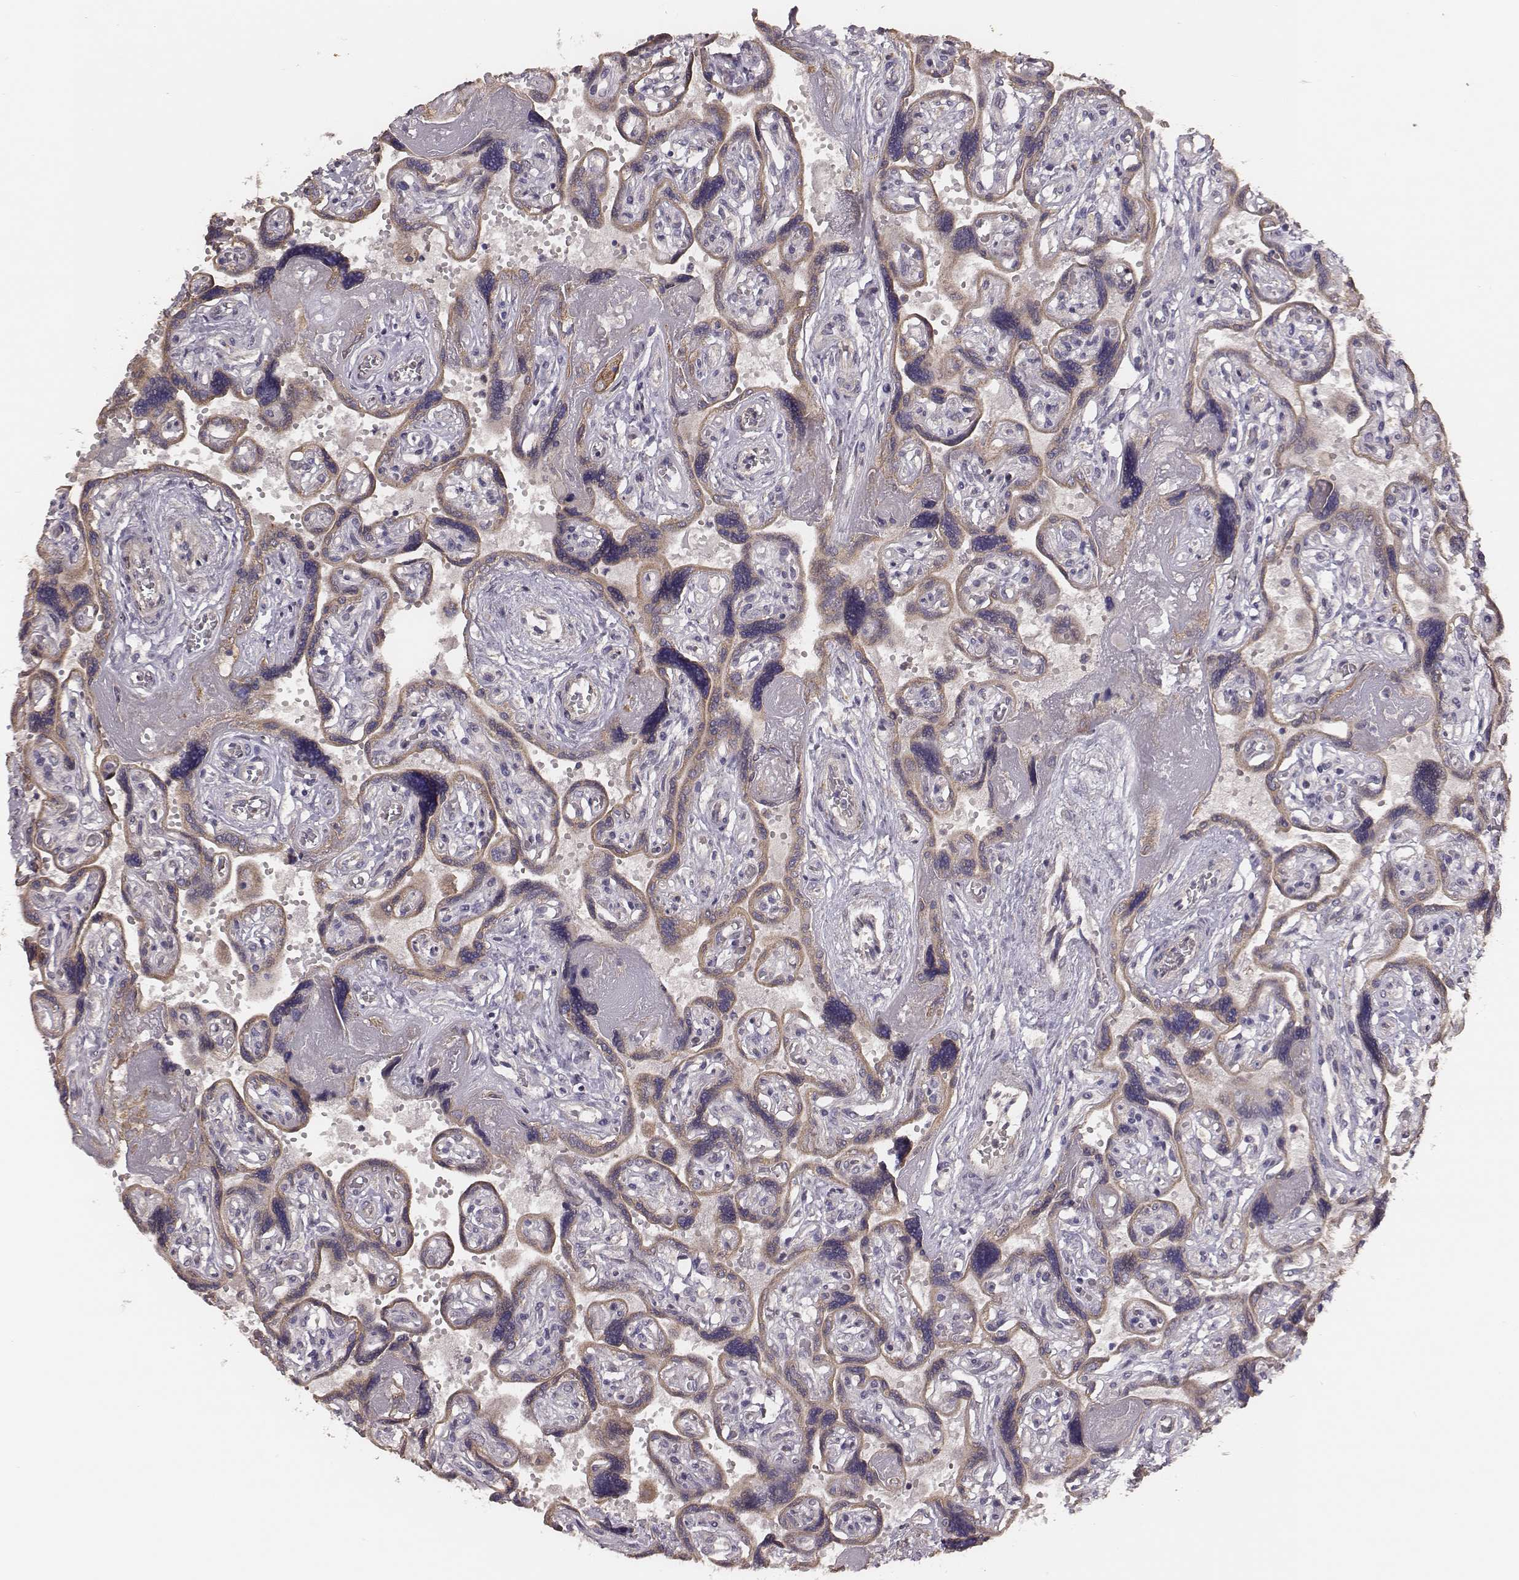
{"staining": {"intensity": "negative", "quantity": "none", "location": "none"}, "tissue": "placenta", "cell_type": "Decidual cells", "image_type": "normal", "snomed": [{"axis": "morphology", "description": "Normal tissue, NOS"}, {"axis": "topography", "description": "Placenta"}], "caption": "Placenta was stained to show a protein in brown. There is no significant staining in decidual cells. (DAB (3,3'-diaminobenzidine) IHC visualized using brightfield microscopy, high magnification).", "gene": "HAVCR1", "patient": {"sex": "female", "age": 32}}